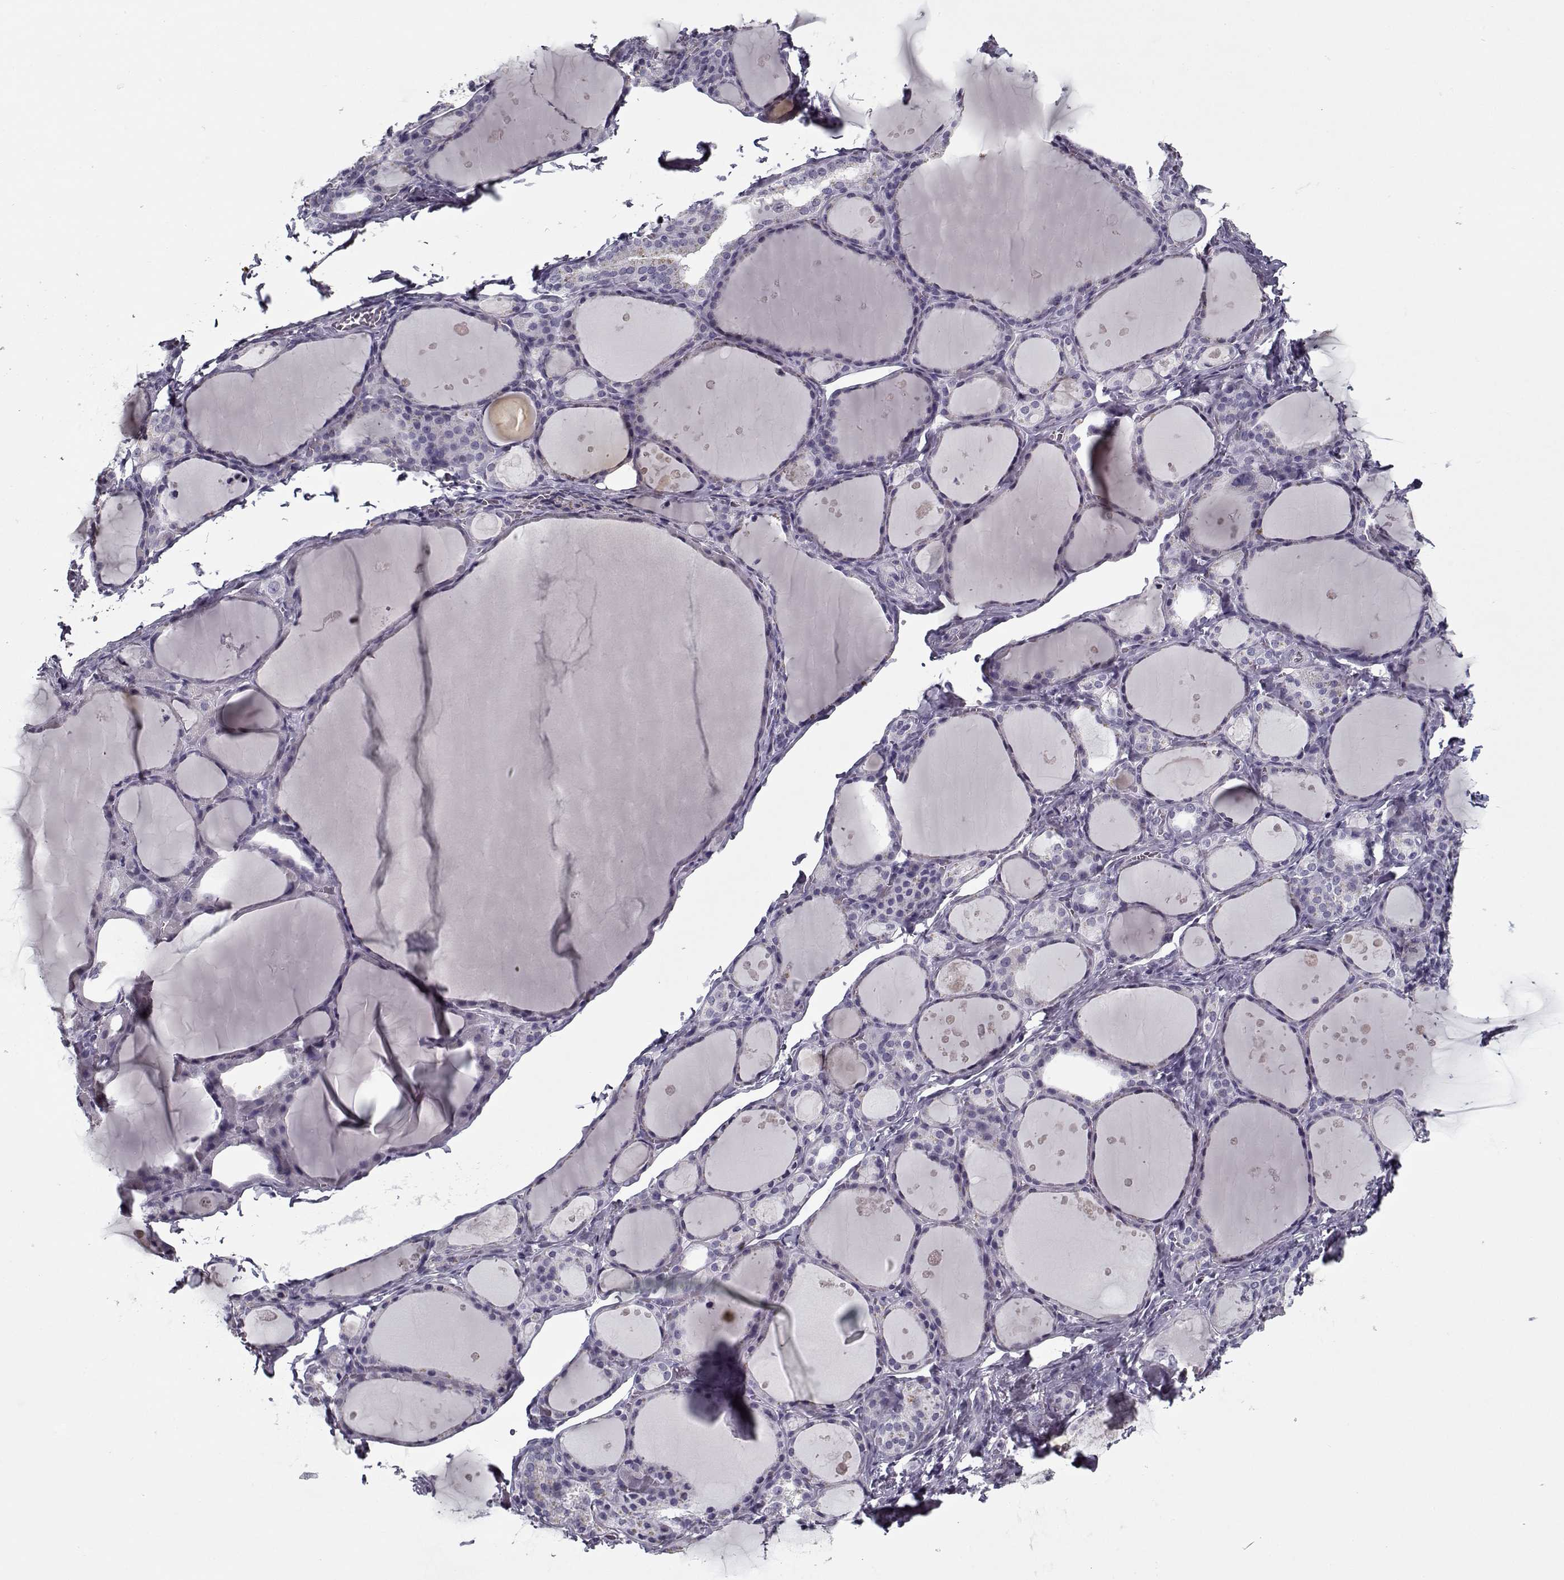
{"staining": {"intensity": "negative", "quantity": "none", "location": "none"}, "tissue": "thyroid gland", "cell_type": "Glandular cells", "image_type": "normal", "snomed": [{"axis": "morphology", "description": "Normal tissue, NOS"}, {"axis": "topography", "description": "Thyroid gland"}], "caption": "High magnification brightfield microscopy of benign thyroid gland stained with DAB (brown) and counterstained with hematoxylin (blue): glandular cells show no significant positivity. (Brightfield microscopy of DAB (3,3'-diaminobenzidine) immunohistochemistry (IHC) at high magnification).", "gene": "RNF32", "patient": {"sex": "male", "age": 68}}